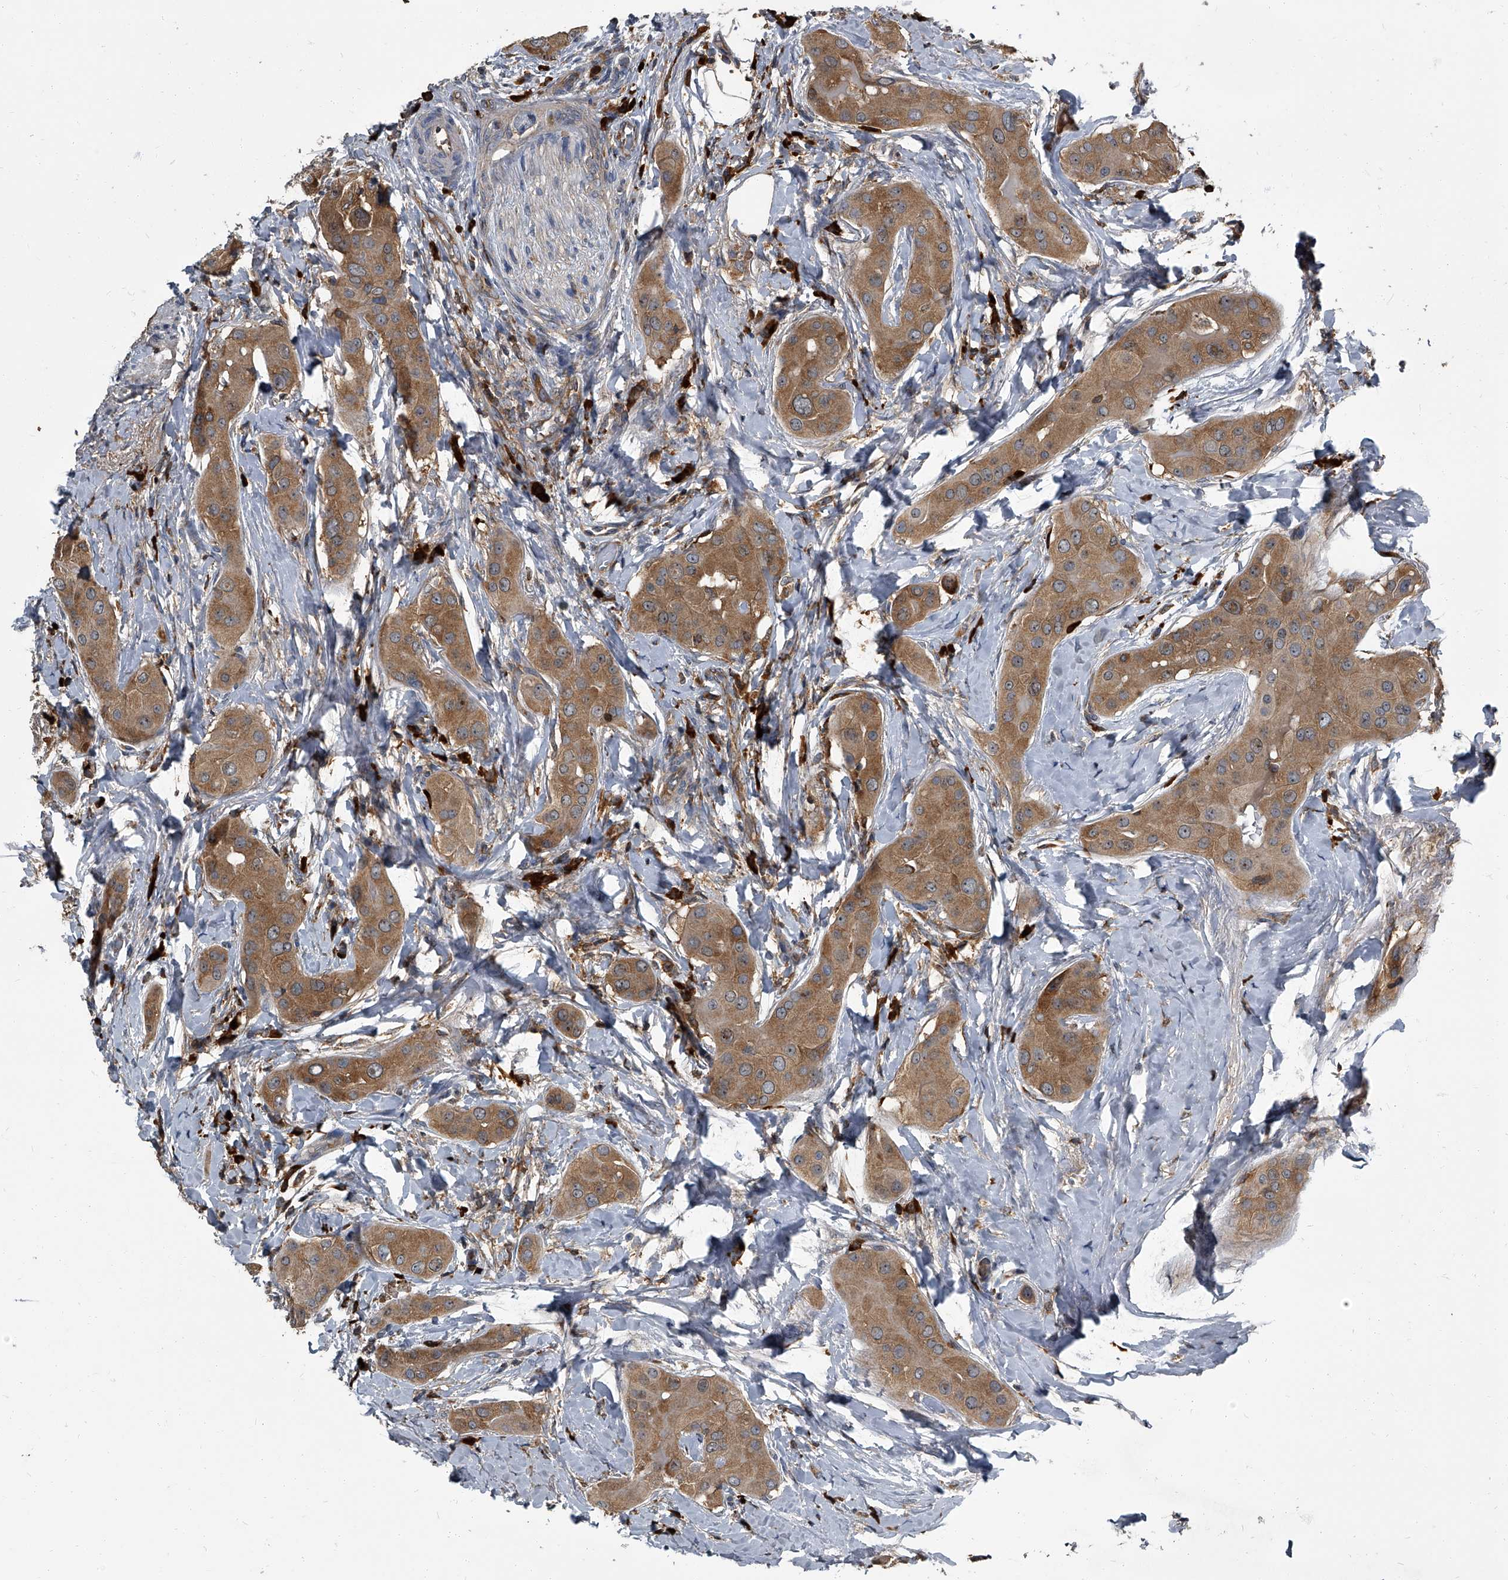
{"staining": {"intensity": "moderate", "quantity": ">75%", "location": "cytoplasmic/membranous"}, "tissue": "thyroid cancer", "cell_type": "Tumor cells", "image_type": "cancer", "snomed": [{"axis": "morphology", "description": "Papillary adenocarcinoma, NOS"}, {"axis": "topography", "description": "Thyroid gland"}], "caption": "Protein staining reveals moderate cytoplasmic/membranous staining in approximately >75% of tumor cells in thyroid cancer.", "gene": "CDV3", "patient": {"sex": "male", "age": 33}}